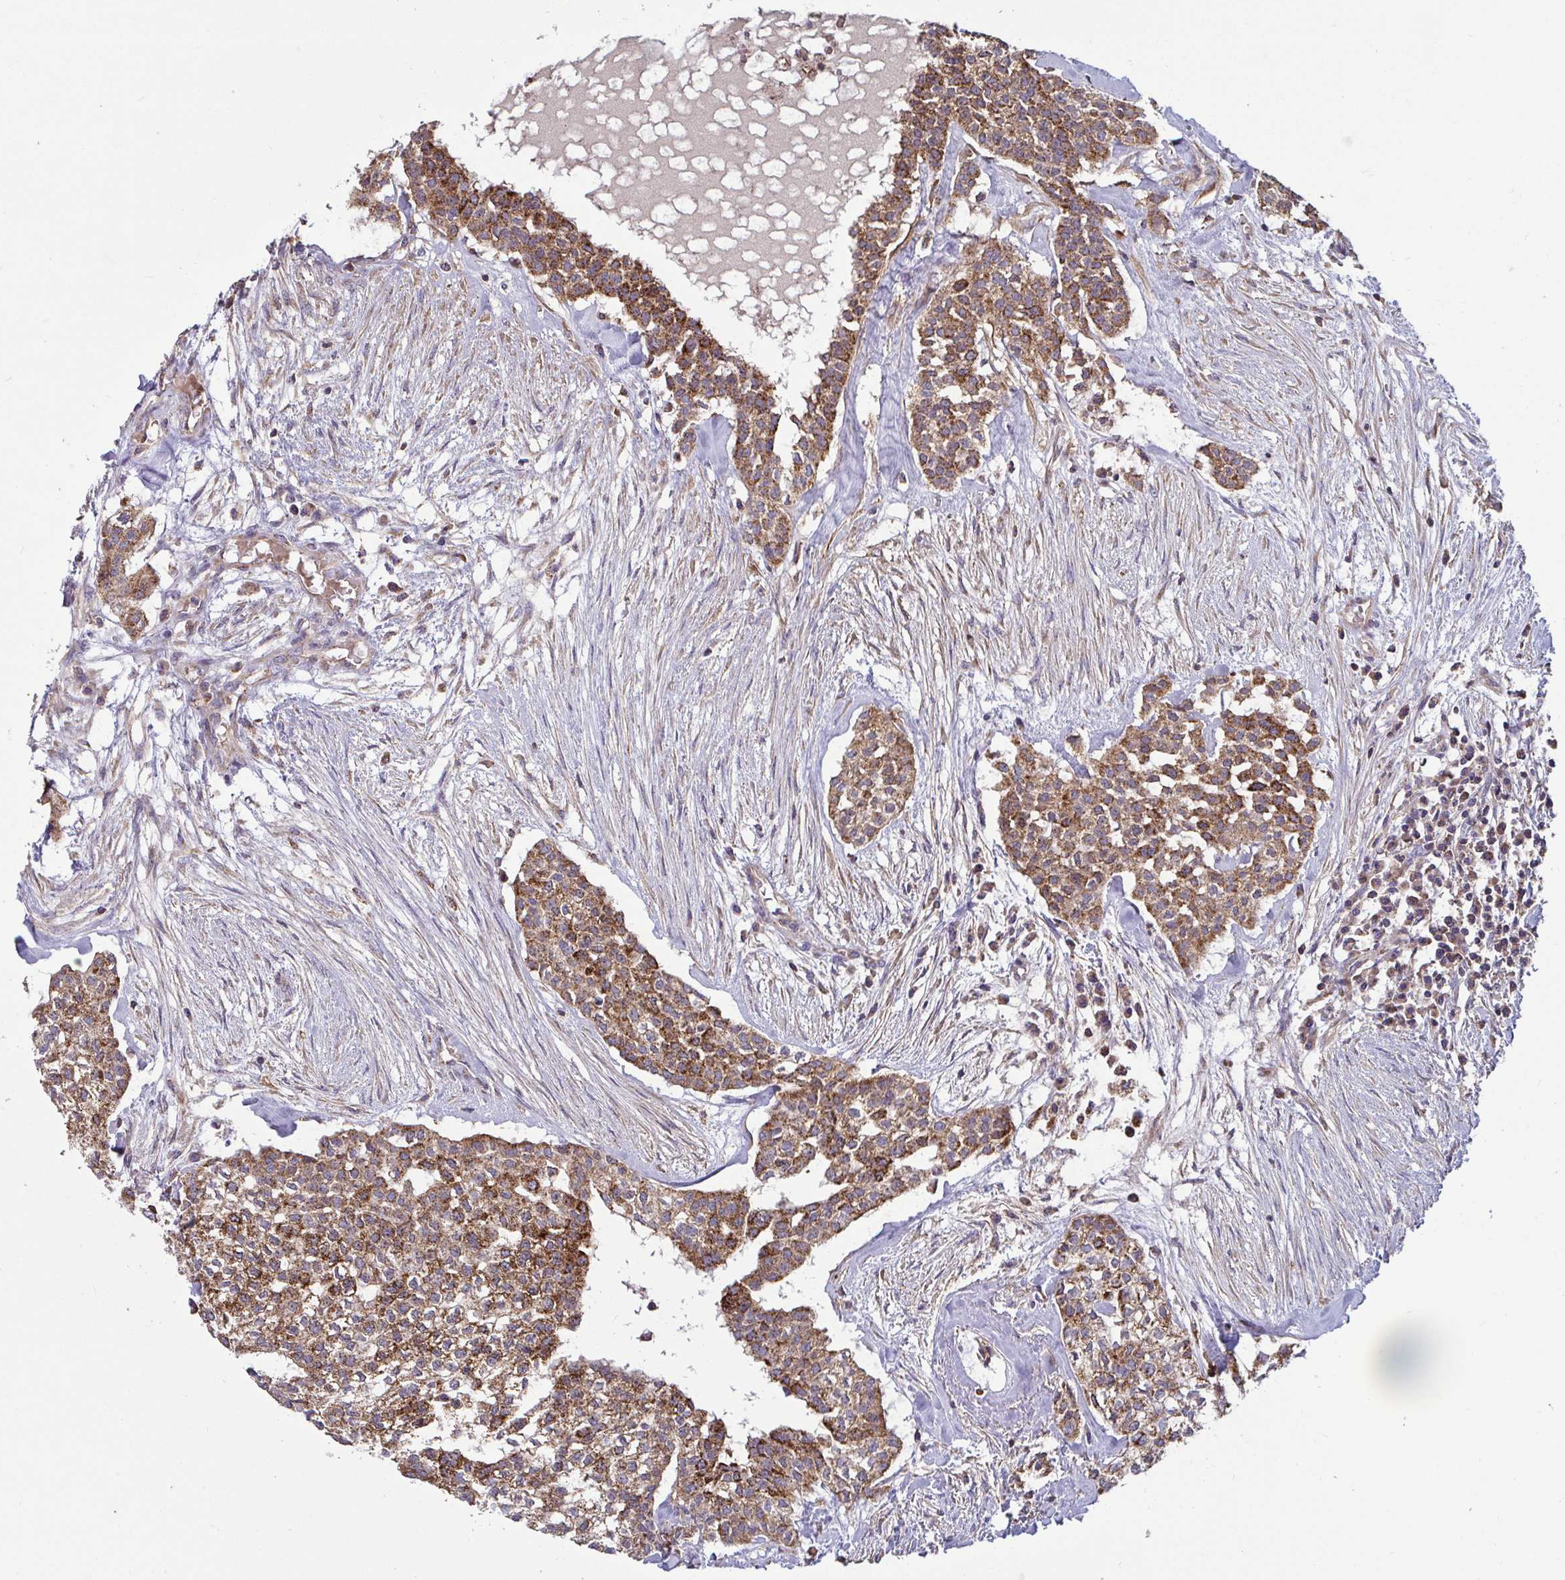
{"staining": {"intensity": "moderate", "quantity": ">75%", "location": "cytoplasmic/membranous"}, "tissue": "head and neck cancer", "cell_type": "Tumor cells", "image_type": "cancer", "snomed": [{"axis": "morphology", "description": "Adenocarcinoma, NOS"}, {"axis": "topography", "description": "Head-Neck"}], "caption": "Immunohistochemical staining of human adenocarcinoma (head and neck) reveals medium levels of moderate cytoplasmic/membranous expression in about >75% of tumor cells. (Brightfield microscopy of DAB IHC at high magnification).", "gene": "SPRY1", "patient": {"sex": "male", "age": 81}}